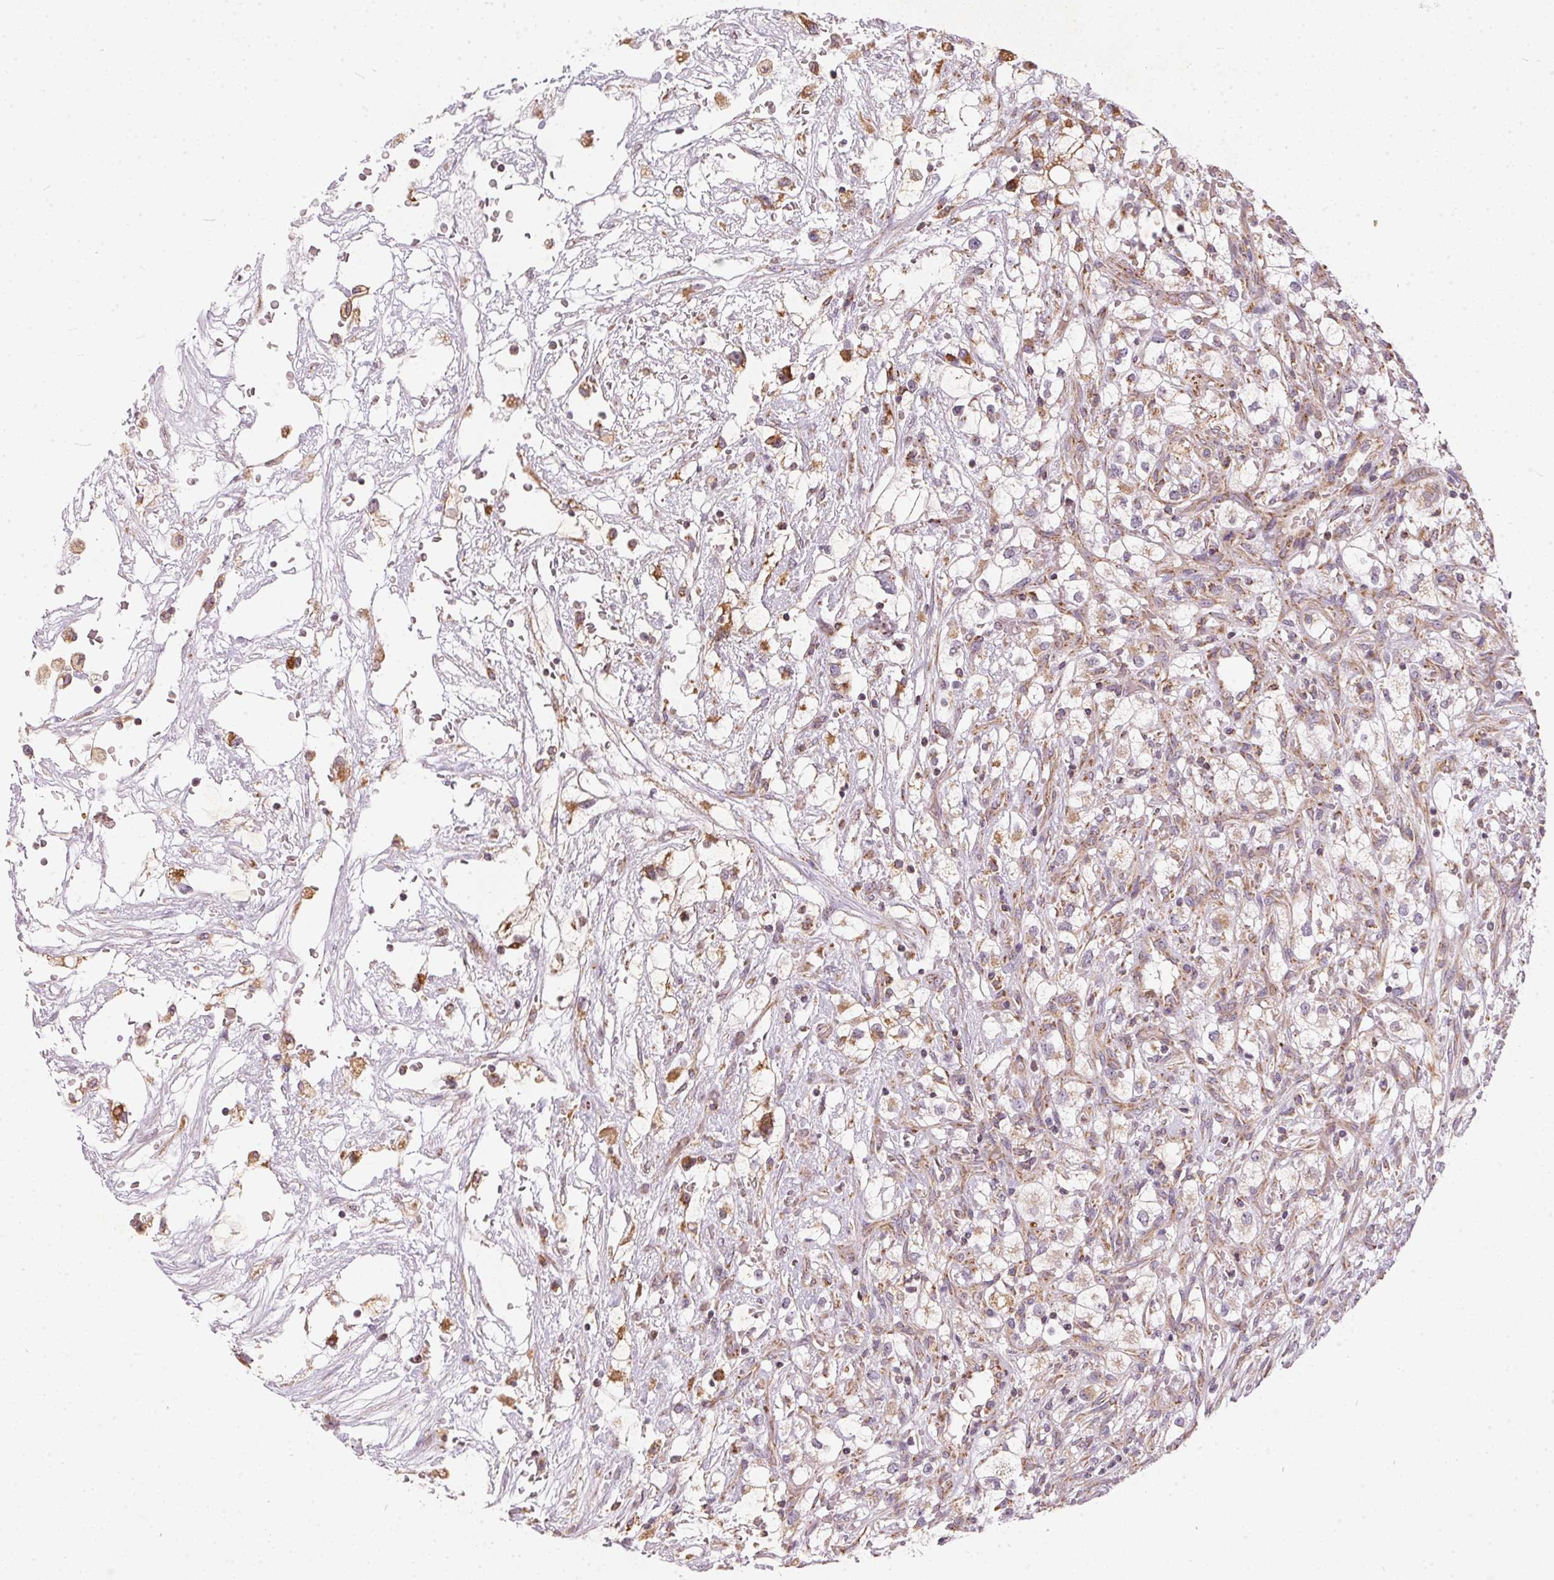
{"staining": {"intensity": "weak", "quantity": "25%-75%", "location": "cytoplasmic/membranous"}, "tissue": "renal cancer", "cell_type": "Tumor cells", "image_type": "cancer", "snomed": [{"axis": "morphology", "description": "Adenocarcinoma, NOS"}, {"axis": "topography", "description": "Kidney"}], "caption": "Renal cancer was stained to show a protein in brown. There is low levels of weak cytoplasmic/membranous positivity in approximately 25%-75% of tumor cells.", "gene": "VWA5B2", "patient": {"sex": "male", "age": 59}}